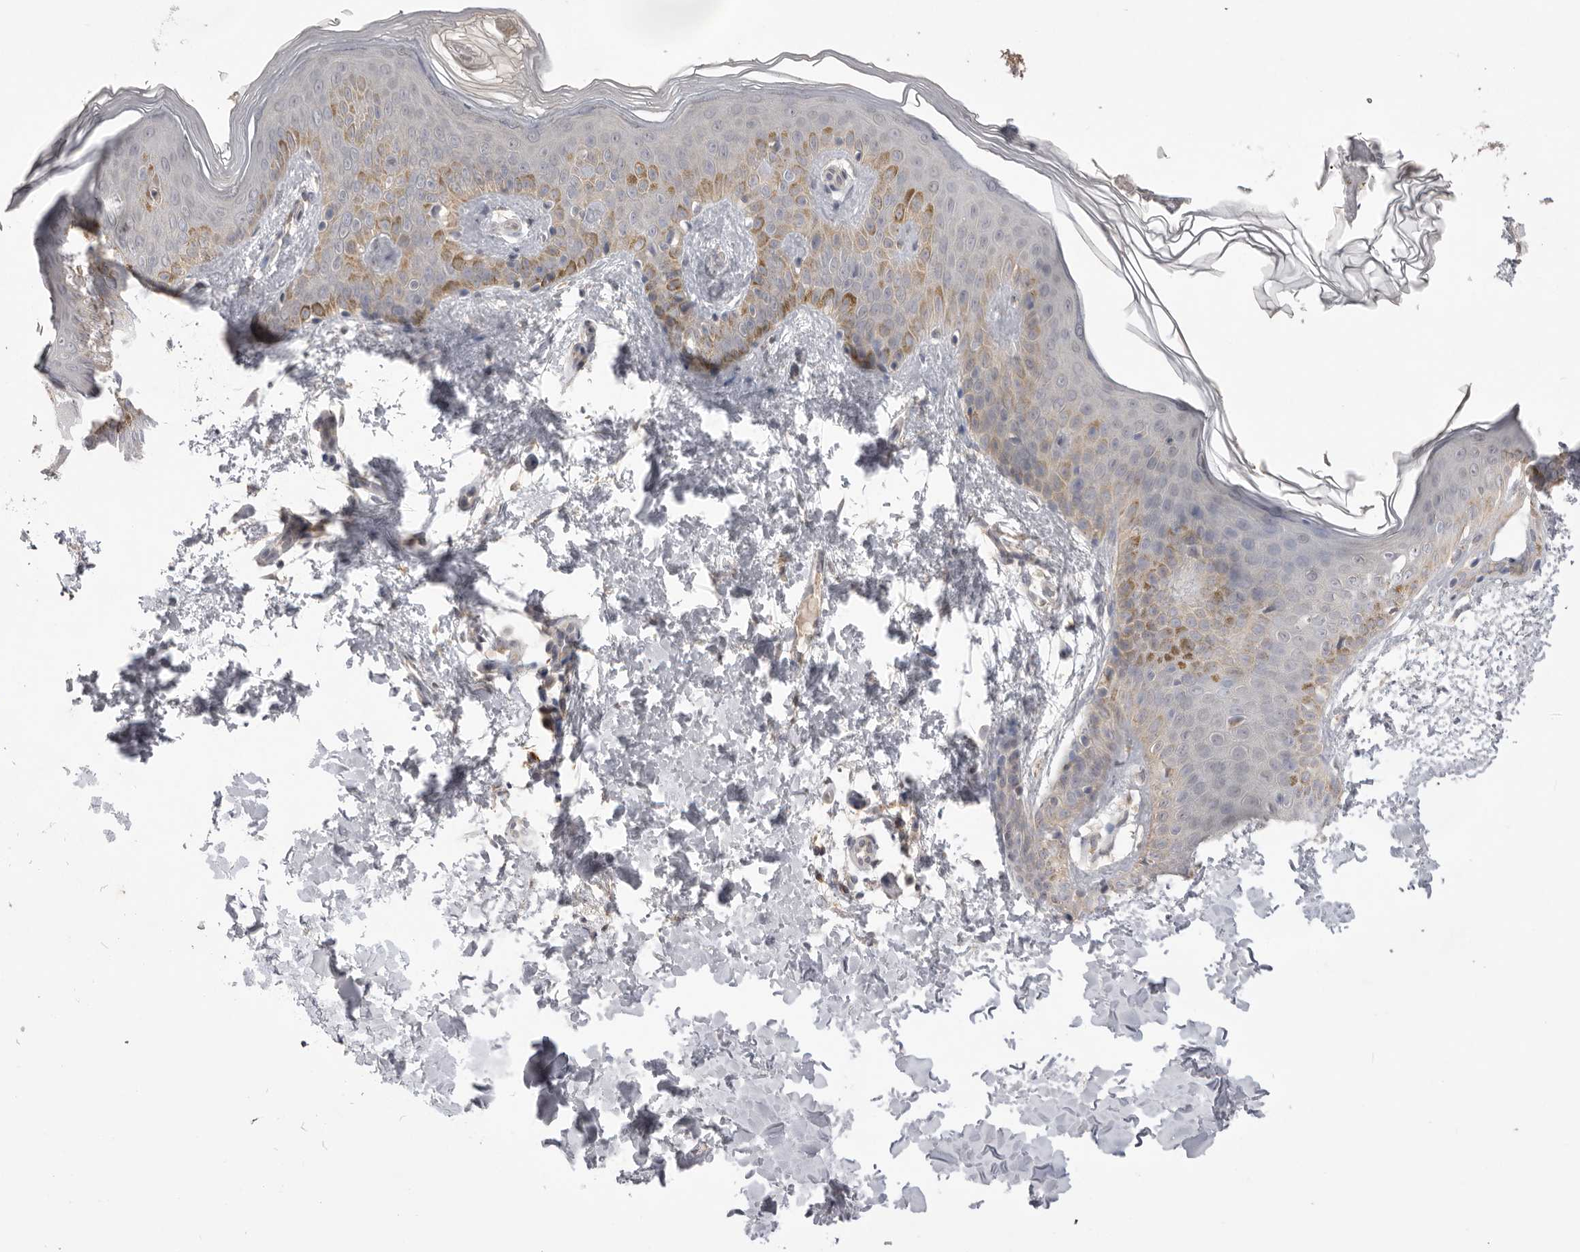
{"staining": {"intensity": "negative", "quantity": "none", "location": "none"}, "tissue": "skin", "cell_type": "Fibroblasts", "image_type": "normal", "snomed": [{"axis": "morphology", "description": "Normal tissue, NOS"}, {"axis": "morphology", "description": "Neoplasm, benign, NOS"}, {"axis": "topography", "description": "Skin"}, {"axis": "topography", "description": "Soft tissue"}], "caption": "The photomicrograph displays no staining of fibroblasts in benign skin. (DAB IHC visualized using brightfield microscopy, high magnification).", "gene": "TLR3", "patient": {"sex": "male", "age": 26}}